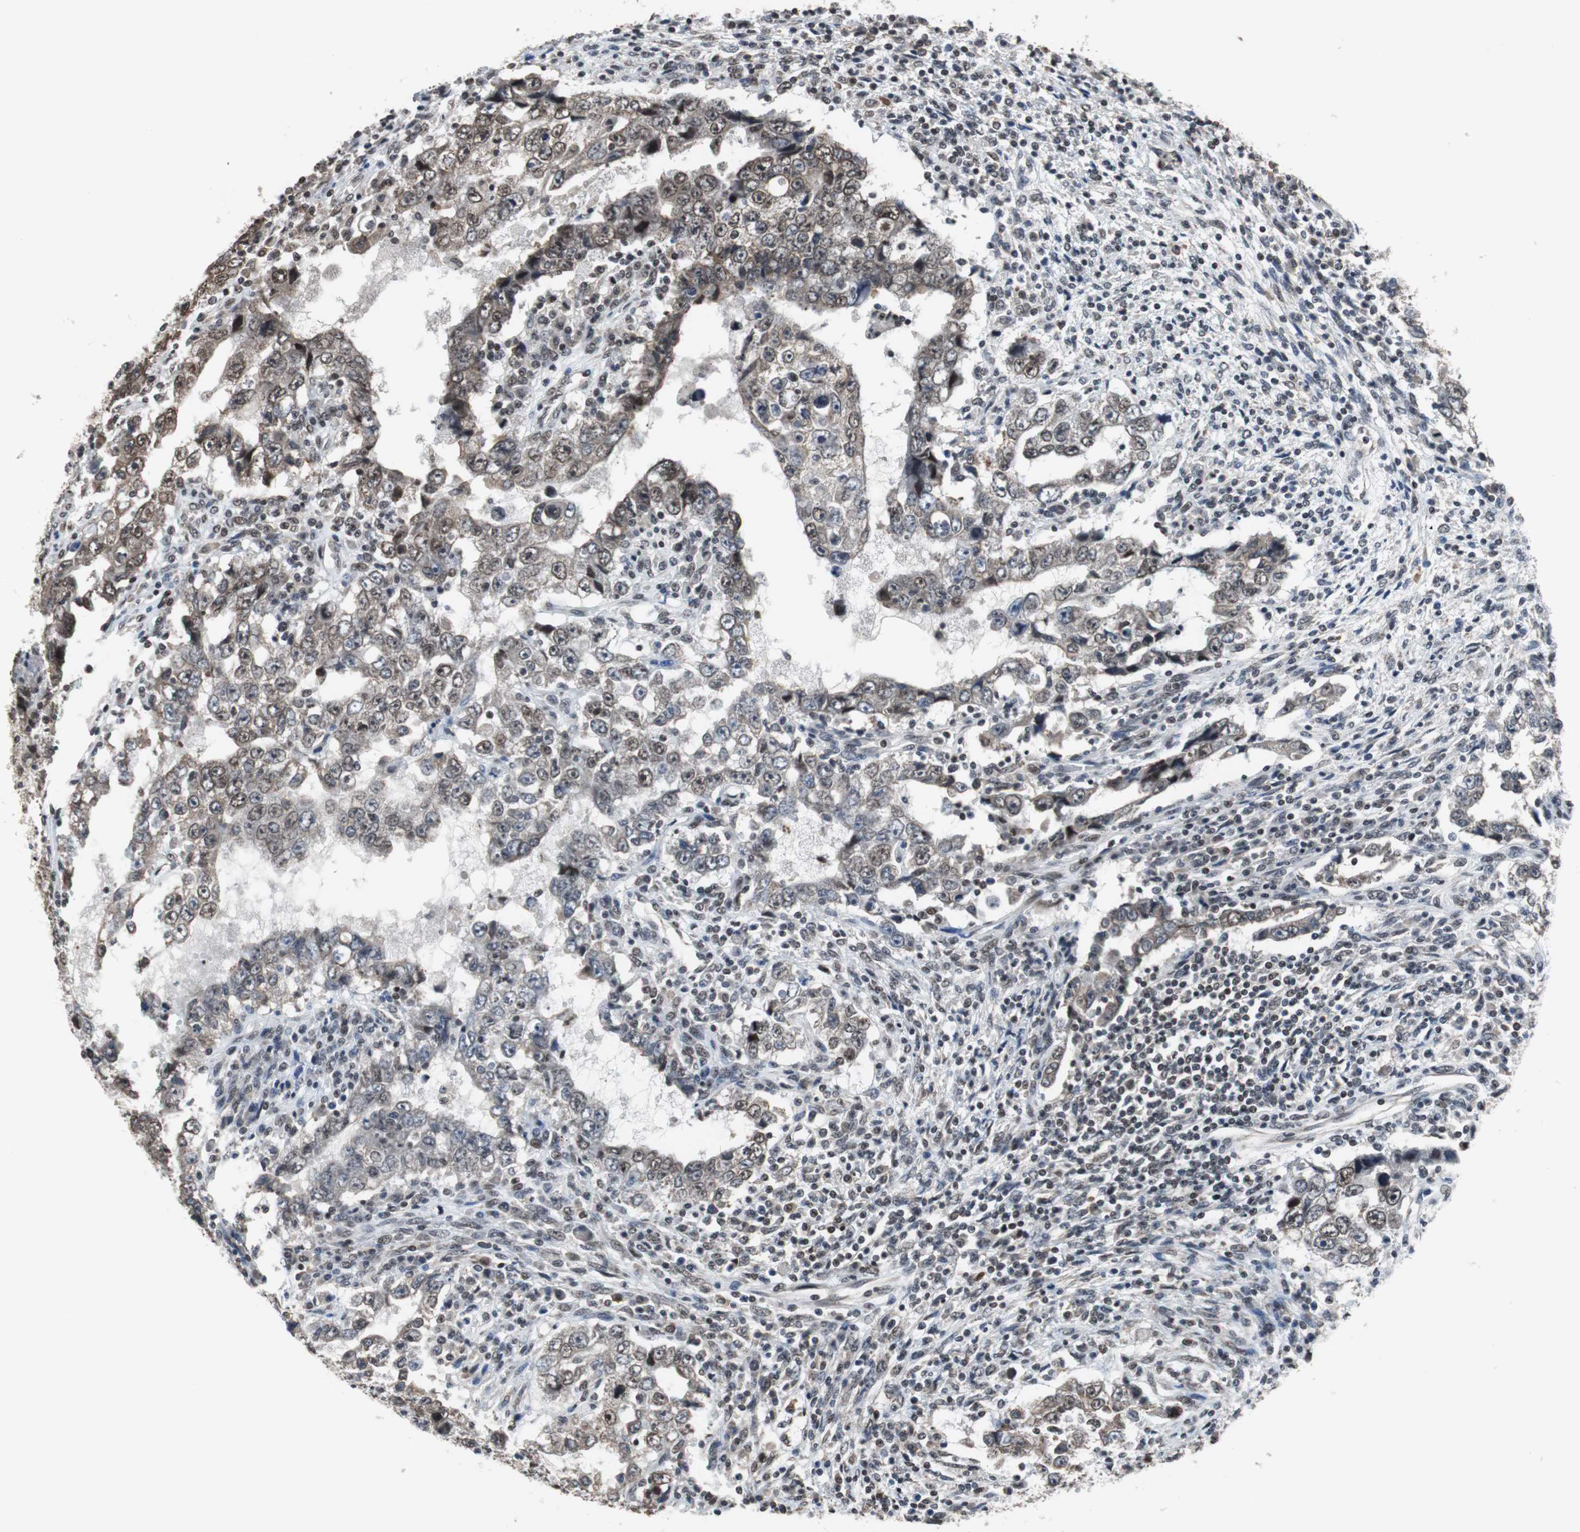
{"staining": {"intensity": "moderate", "quantity": ">75%", "location": "cytoplasmic/membranous,nuclear"}, "tissue": "testis cancer", "cell_type": "Tumor cells", "image_type": "cancer", "snomed": [{"axis": "morphology", "description": "Carcinoma, Embryonal, NOS"}, {"axis": "topography", "description": "Testis"}], "caption": "Immunohistochemical staining of human testis cancer displays medium levels of moderate cytoplasmic/membranous and nuclear protein staining in approximately >75% of tumor cells.", "gene": "REST", "patient": {"sex": "male", "age": 26}}